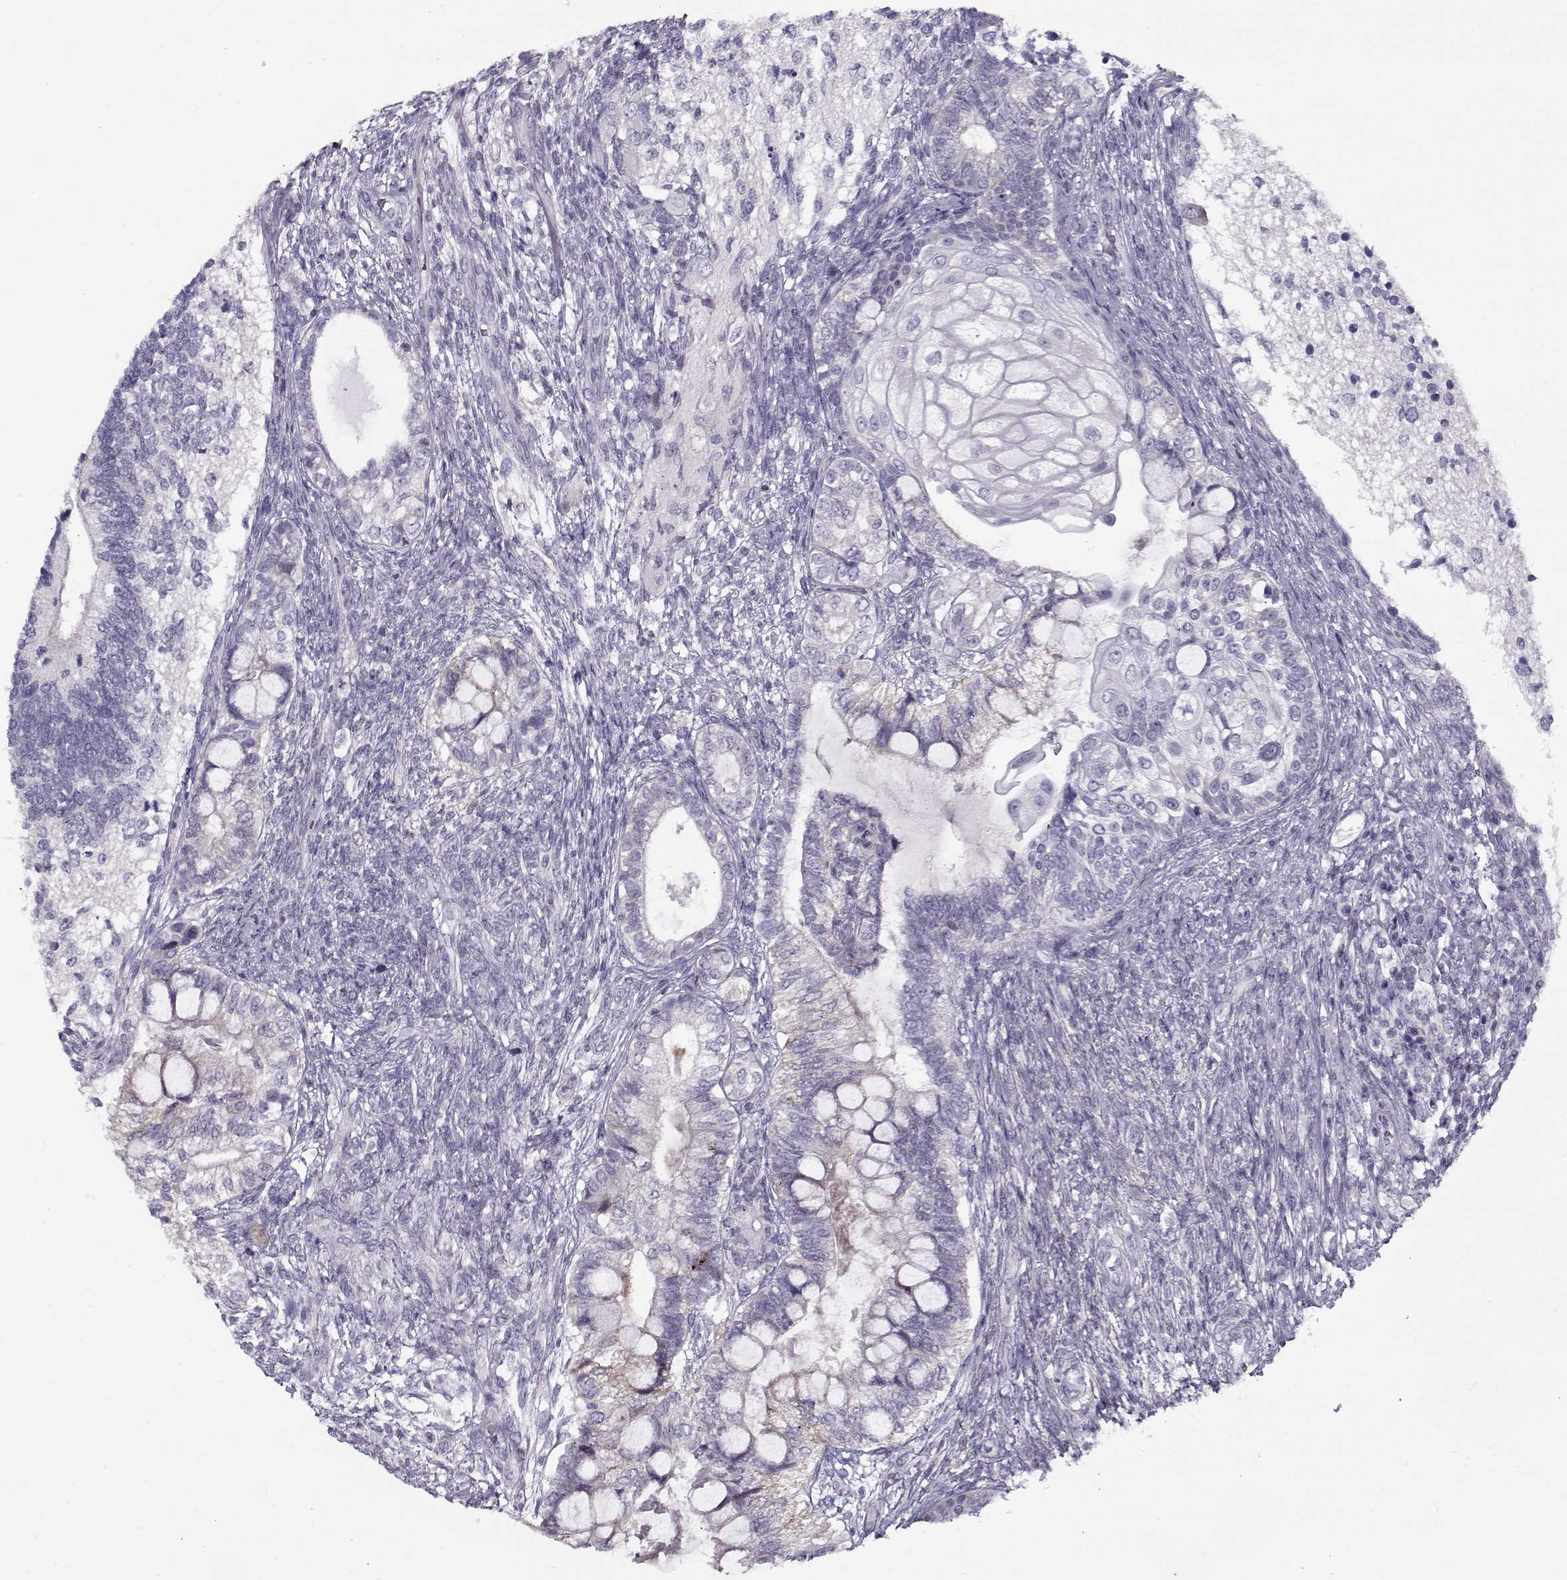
{"staining": {"intensity": "negative", "quantity": "none", "location": "none"}, "tissue": "testis cancer", "cell_type": "Tumor cells", "image_type": "cancer", "snomed": [{"axis": "morphology", "description": "Seminoma, NOS"}, {"axis": "morphology", "description": "Carcinoma, Embryonal, NOS"}, {"axis": "topography", "description": "Testis"}], "caption": "Tumor cells show no significant positivity in testis cancer.", "gene": "PP2D1", "patient": {"sex": "male", "age": 41}}